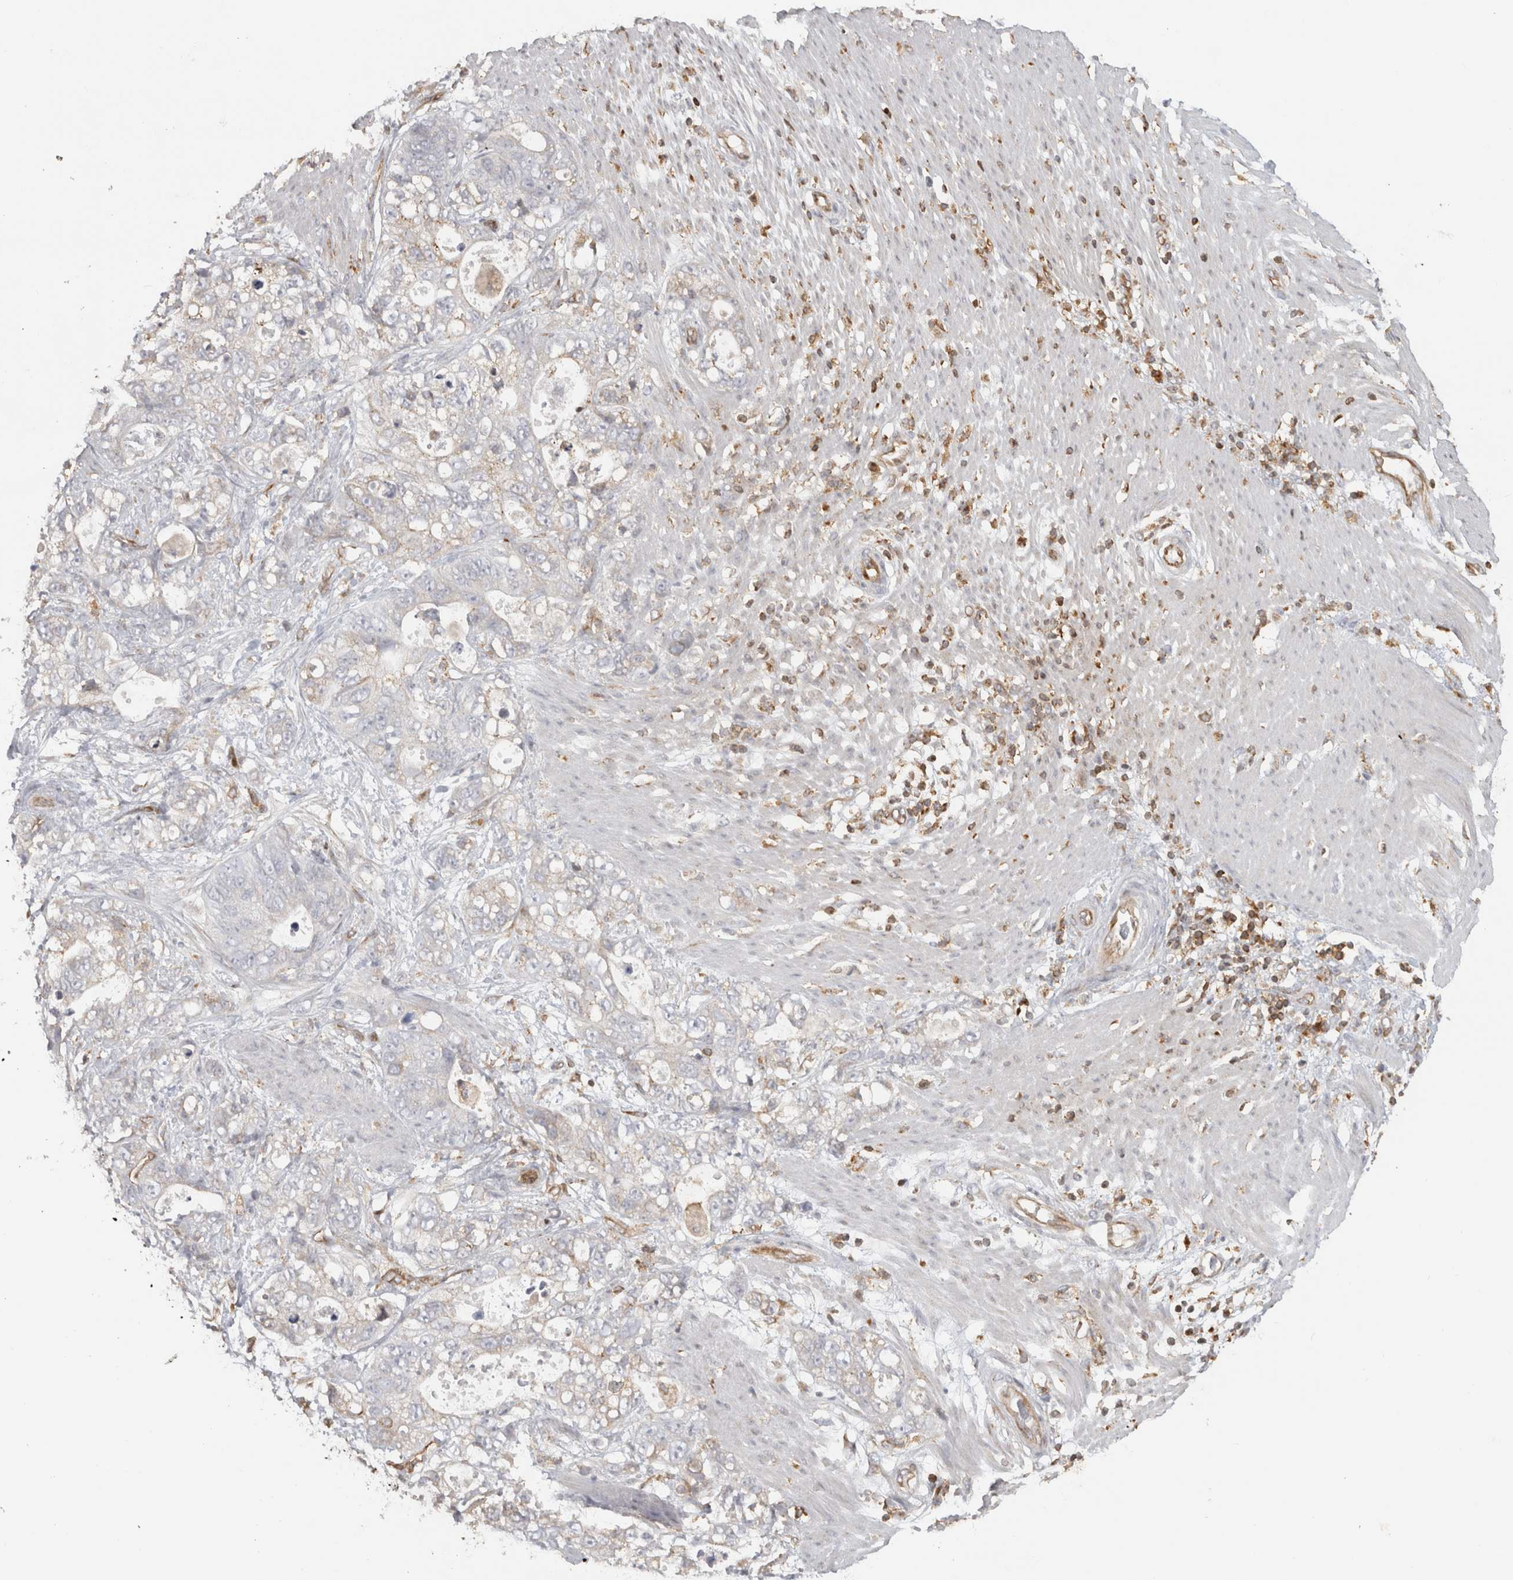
{"staining": {"intensity": "negative", "quantity": "none", "location": "none"}, "tissue": "stomach cancer", "cell_type": "Tumor cells", "image_type": "cancer", "snomed": [{"axis": "morphology", "description": "Normal tissue, NOS"}, {"axis": "morphology", "description": "Adenocarcinoma, NOS"}, {"axis": "topography", "description": "Stomach"}], "caption": "IHC of stomach cancer exhibits no expression in tumor cells.", "gene": "HLA-E", "patient": {"sex": "female", "age": 89}}